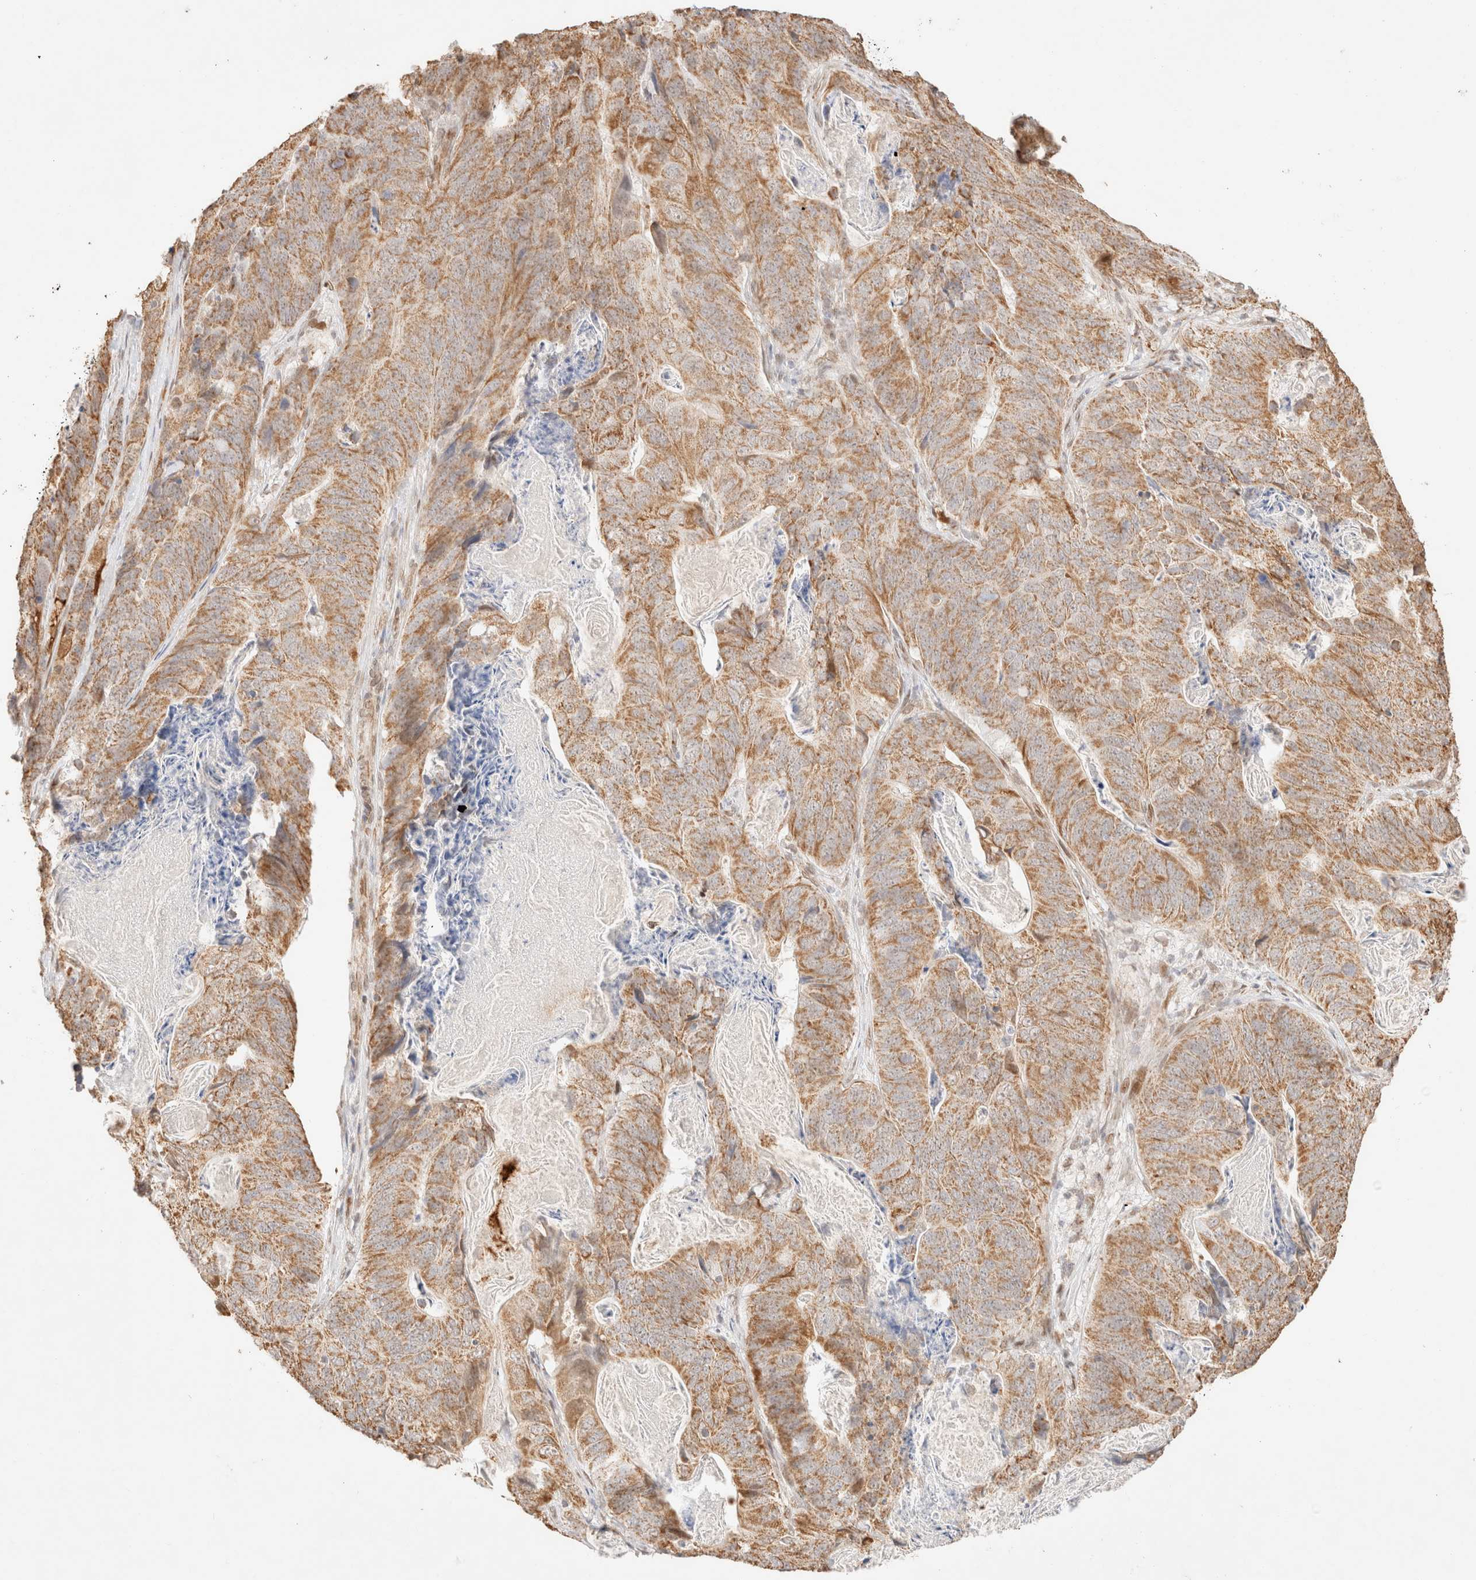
{"staining": {"intensity": "weak", "quantity": ">75%", "location": "cytoplasmic/membranous"}, "tissue": "stomach cancer", "cell_type": "Tumor cells", "image_type": "cancer", "snomed": [{"axis": "morphology", "description": "Normal tissue, NOS"}, {"axis": "morphology", "description": "Adenocarcinoma, NOS"}, {"axis": "topography", "description": "Stomach"}], "caption": "The photomicrograph reveals staining of adenocarcinoma (stomach), revealing weak cytoplasmic/membranous protein staining (brown color) within tumor cells. (DAB IHC, brown staining for protein, blue staining for nuclei).", "gene": "TACO1", "patient": {"sex": "female", "age": 89}}